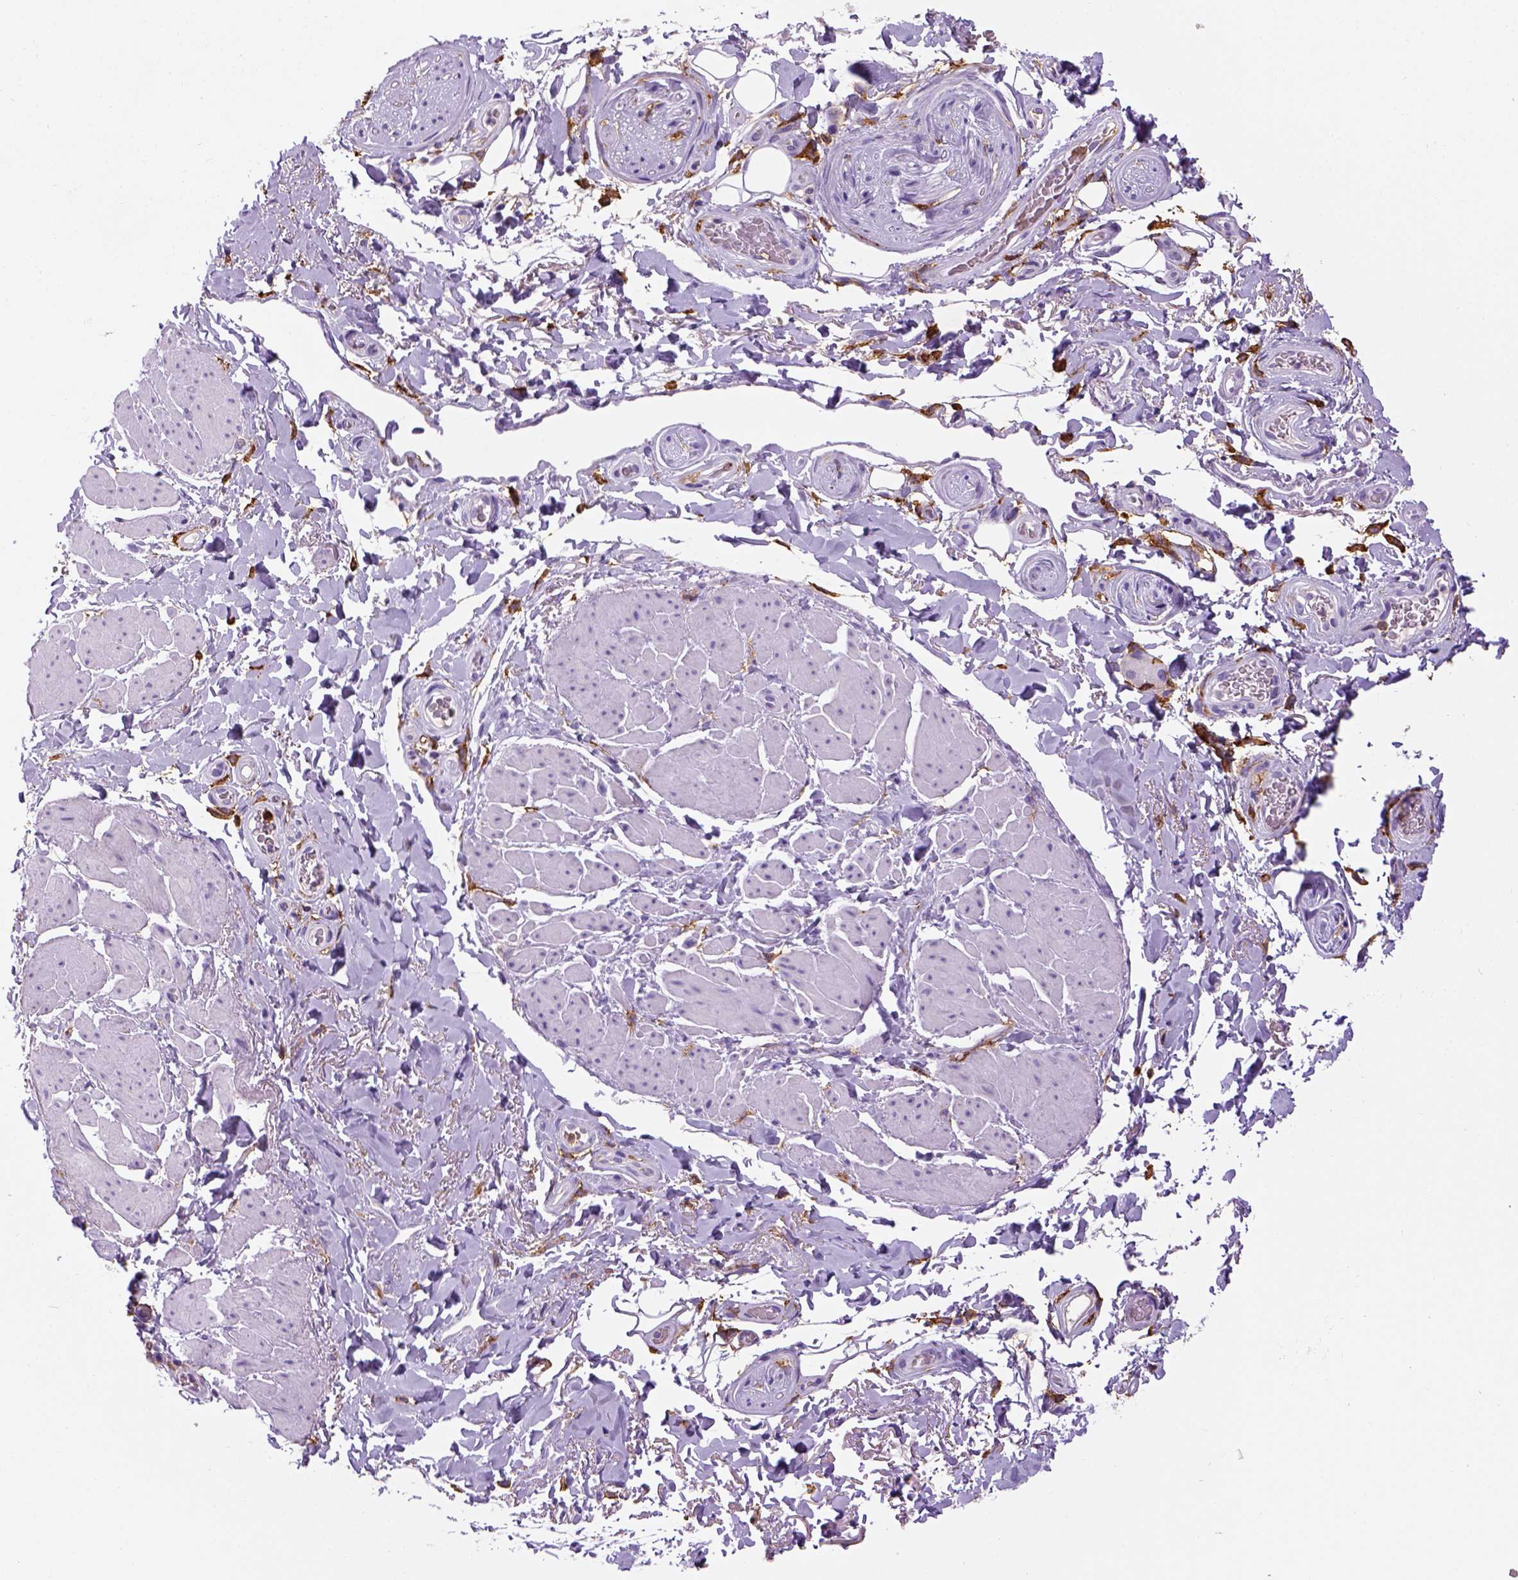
{"staining": {"intensity": "negative", "quantity": "none", "location": "none"}, "tissue": "adipose tissue", "cell_type": "Adipocytes", "image_type": "normal", "snomed": [{"axis": "morphology", "description": "Normal tissue, NOS"}, {"axis": "topography", "description": "Anal"}, {"axis": "topography", "description": "Peripheral nerve tissue"}], "caption": "DAB (3,3'-diaminobenzidine) immunohistochemical staining of unremarkable human adipose tissue reveals no significant expression in adipocytes. (DAB immunohistochemistry (IHC) with hematoxylin counter stain).", "gene": "CD14", "patient": {"sex": "male", "age": 53}}